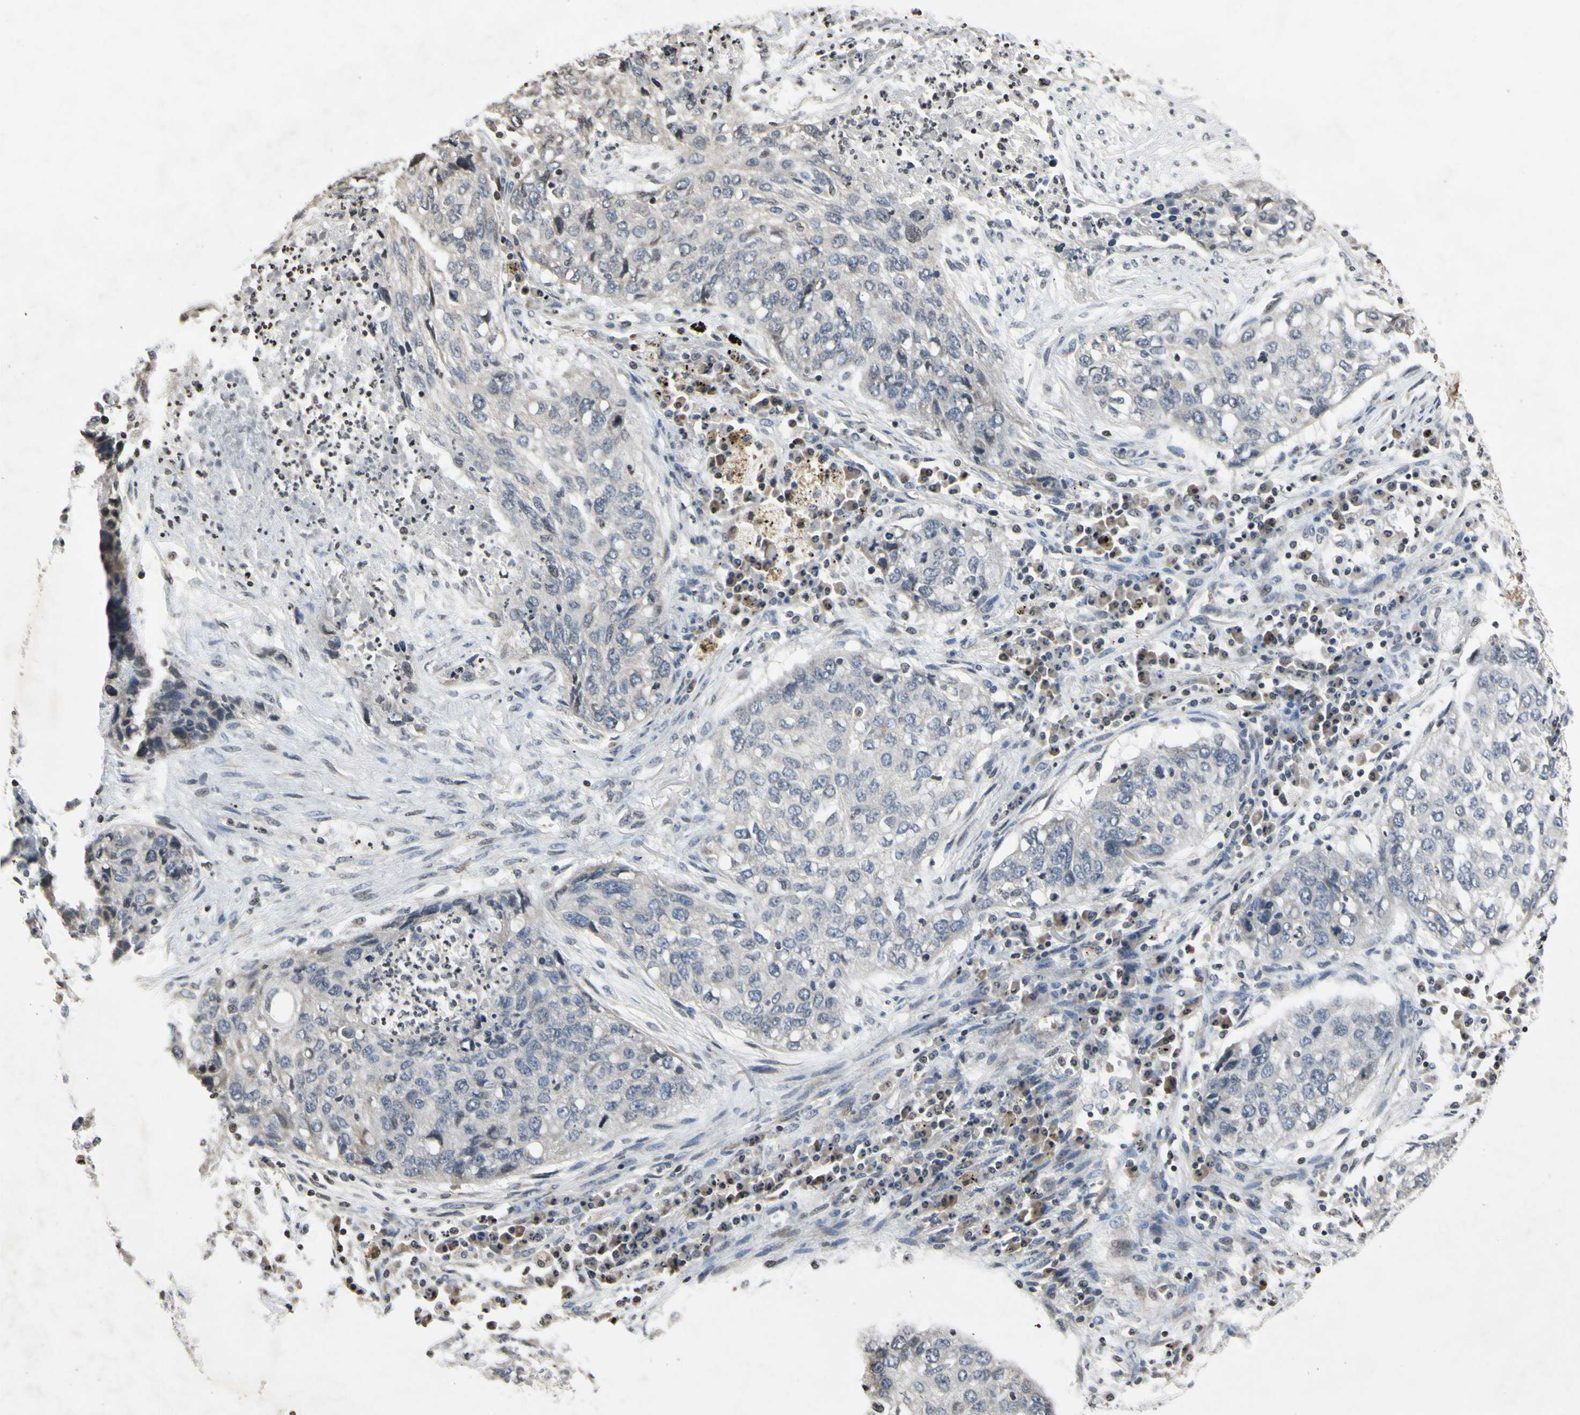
{"staining": {"intensity": "negative", "quantity": "none", "location": "none"}, "tissue": "lung cancer", "cell_type": "Tumor cells", "image_type": "cancer", "snomed": [{"axis": "morphology", "description": "Squamous cell carcinoma, NOS"}, {"axis": "topography", "description": "Lung"}], "caption": "Squamous cell carcinoma (lung) was stained to show a protein in brown. There is no significant positivity in tumor cells. (DAB (3,3'-diaminobenzidine) IHC, high magnification).", "gene": "ARG1", "patient": {"sex": "female", "age": 63}}